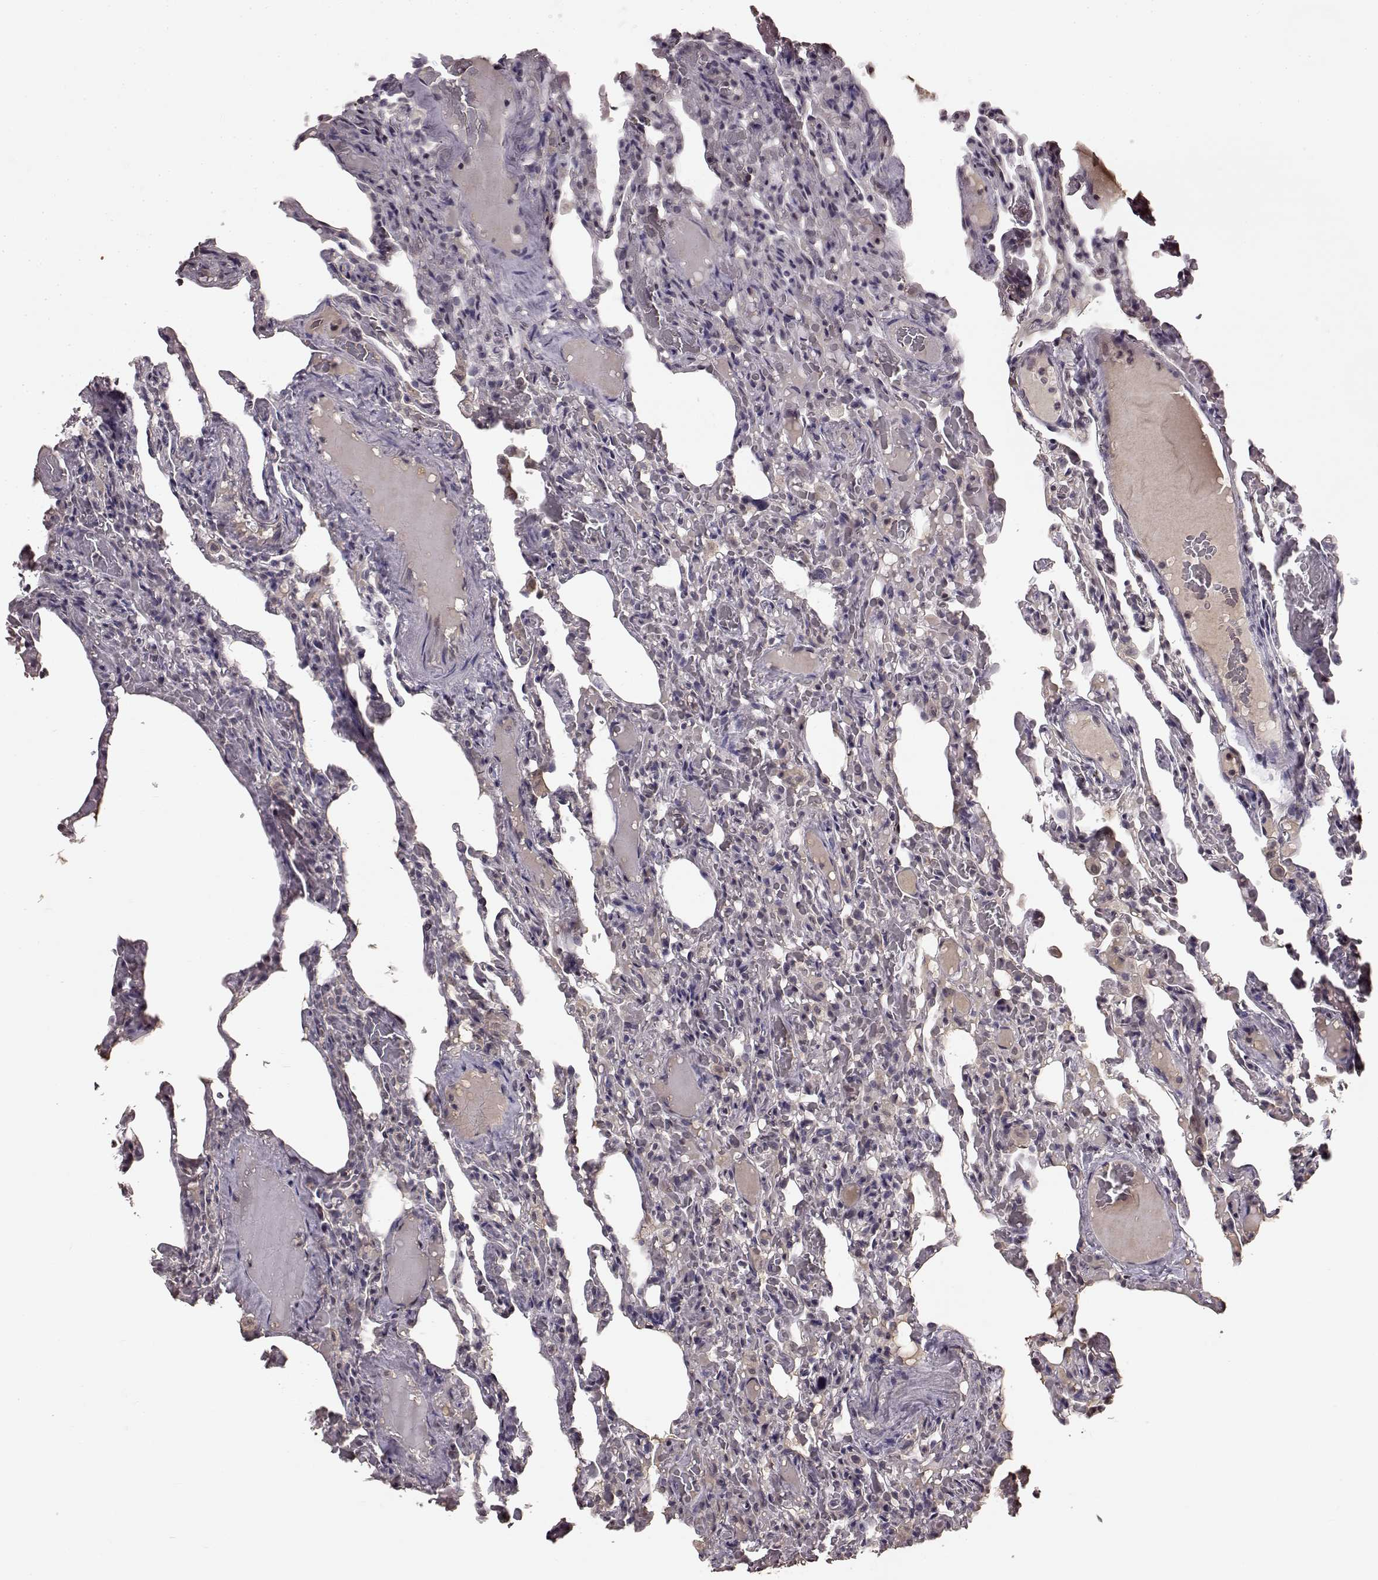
{"staining": {"intensity": "negative", "quantity": "none", "location": "none"}, "tissue": "lung", "cell_type": "Alveolar cells", "image_type": "normal", "snomed": [{"axis": "morphology", "description": "Normal tissue, NOS"}, {"axis": "topography", "description": "Lung"}], "caption": "Lung stained for a protein using IHC reveals no staining alveolar cells.", "gene": "NTRK2", "patient": {"sex": "female", "age": 43}}